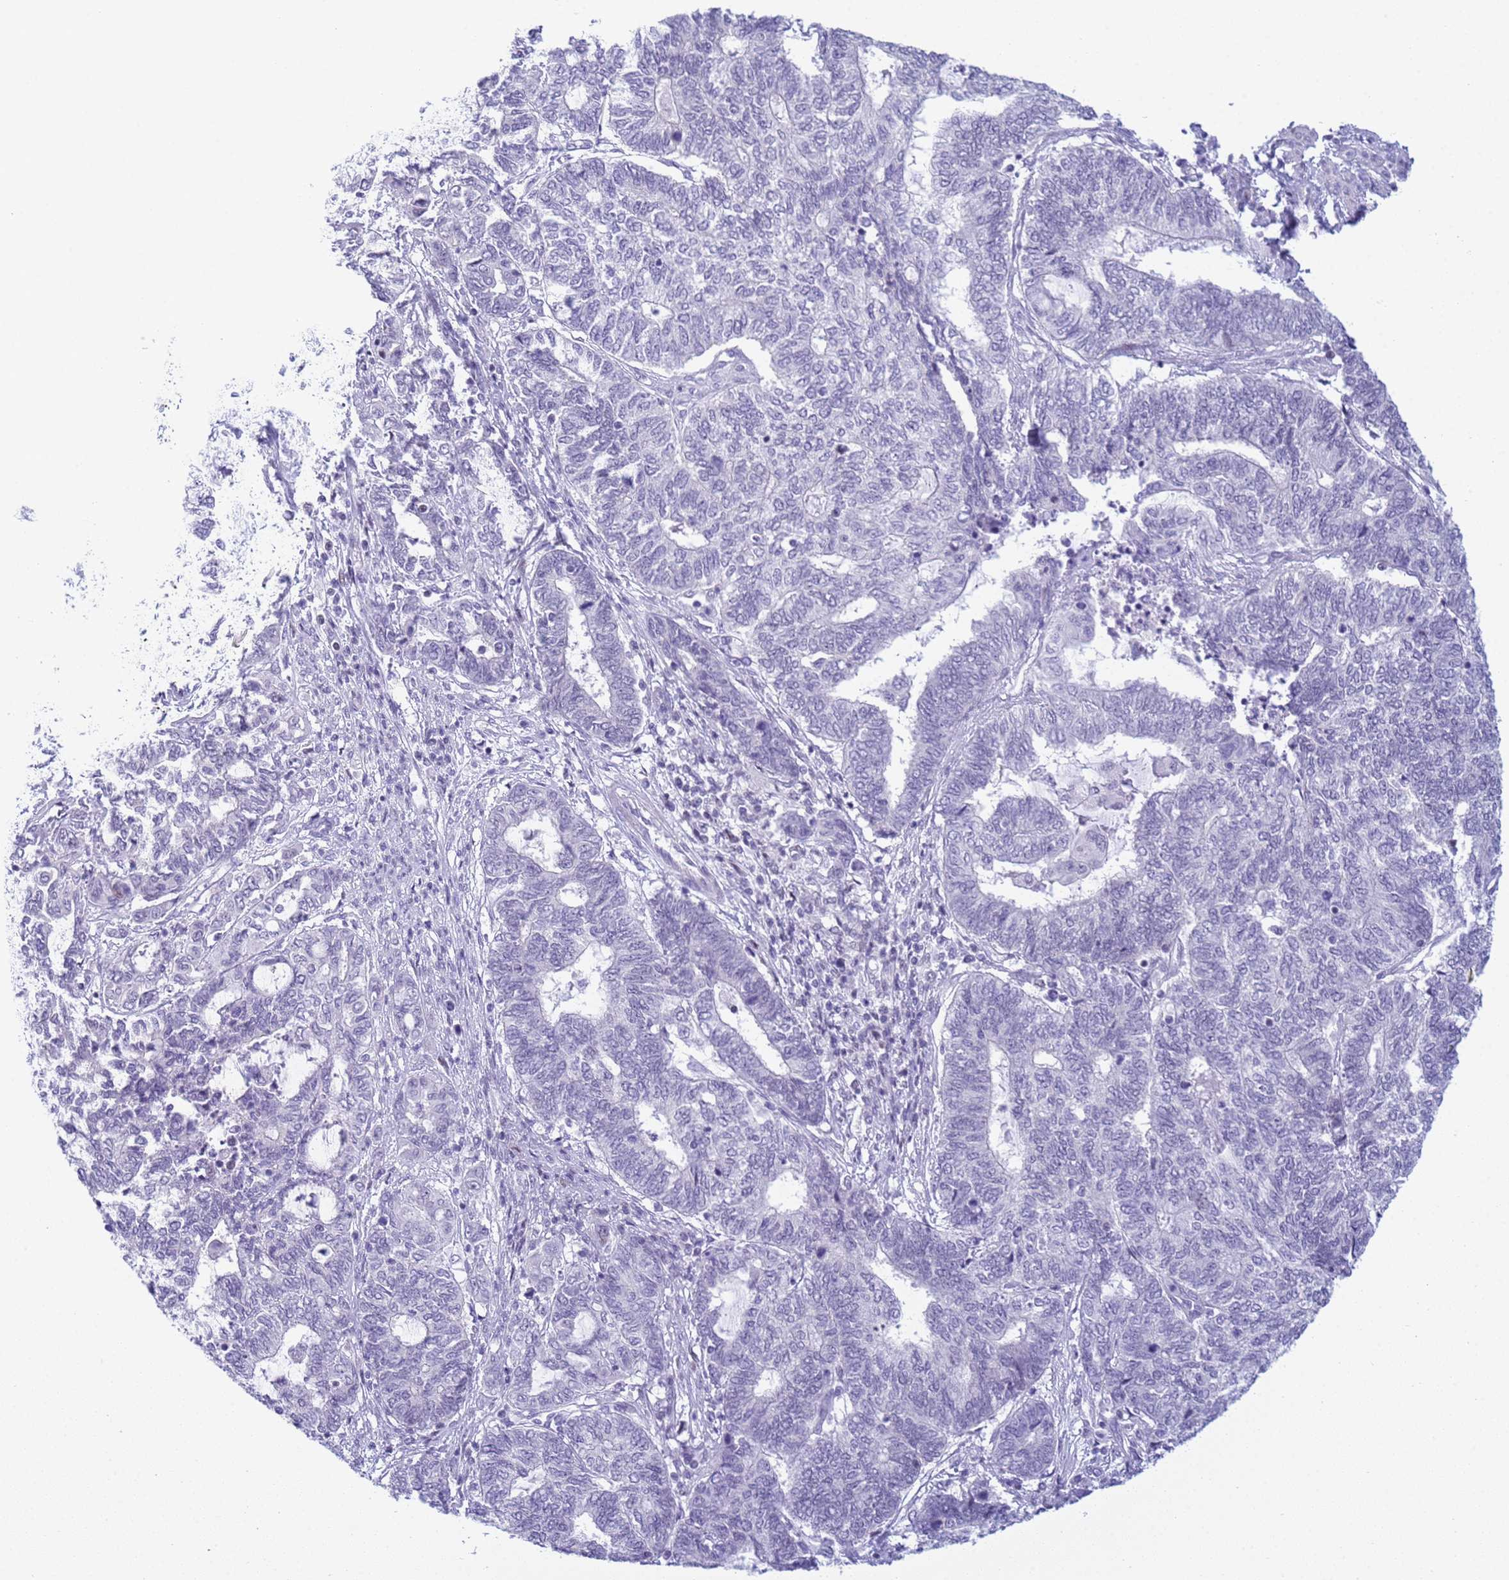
{"staining": {"intensity": "negative", "quantity": "none", "location": "none"}, "tissue": "endometrial cancer", "cell_type": "Tumor cells", "image_type": "cancer", "snomed": [{"axis": "morphology", "description": "Adenocarcinoma, NOS"}, {"axis": "topography", "description": "Uterus"}, {"axis": "topography", "description": "Endometrium"}], "caption": "Immunohistochemical staining of human adenocarcinoma (endometrial) reveals no significant positivity in tumor cells.", "gene": "SNX20", "patient": {"sex": "female", "age": 70}}